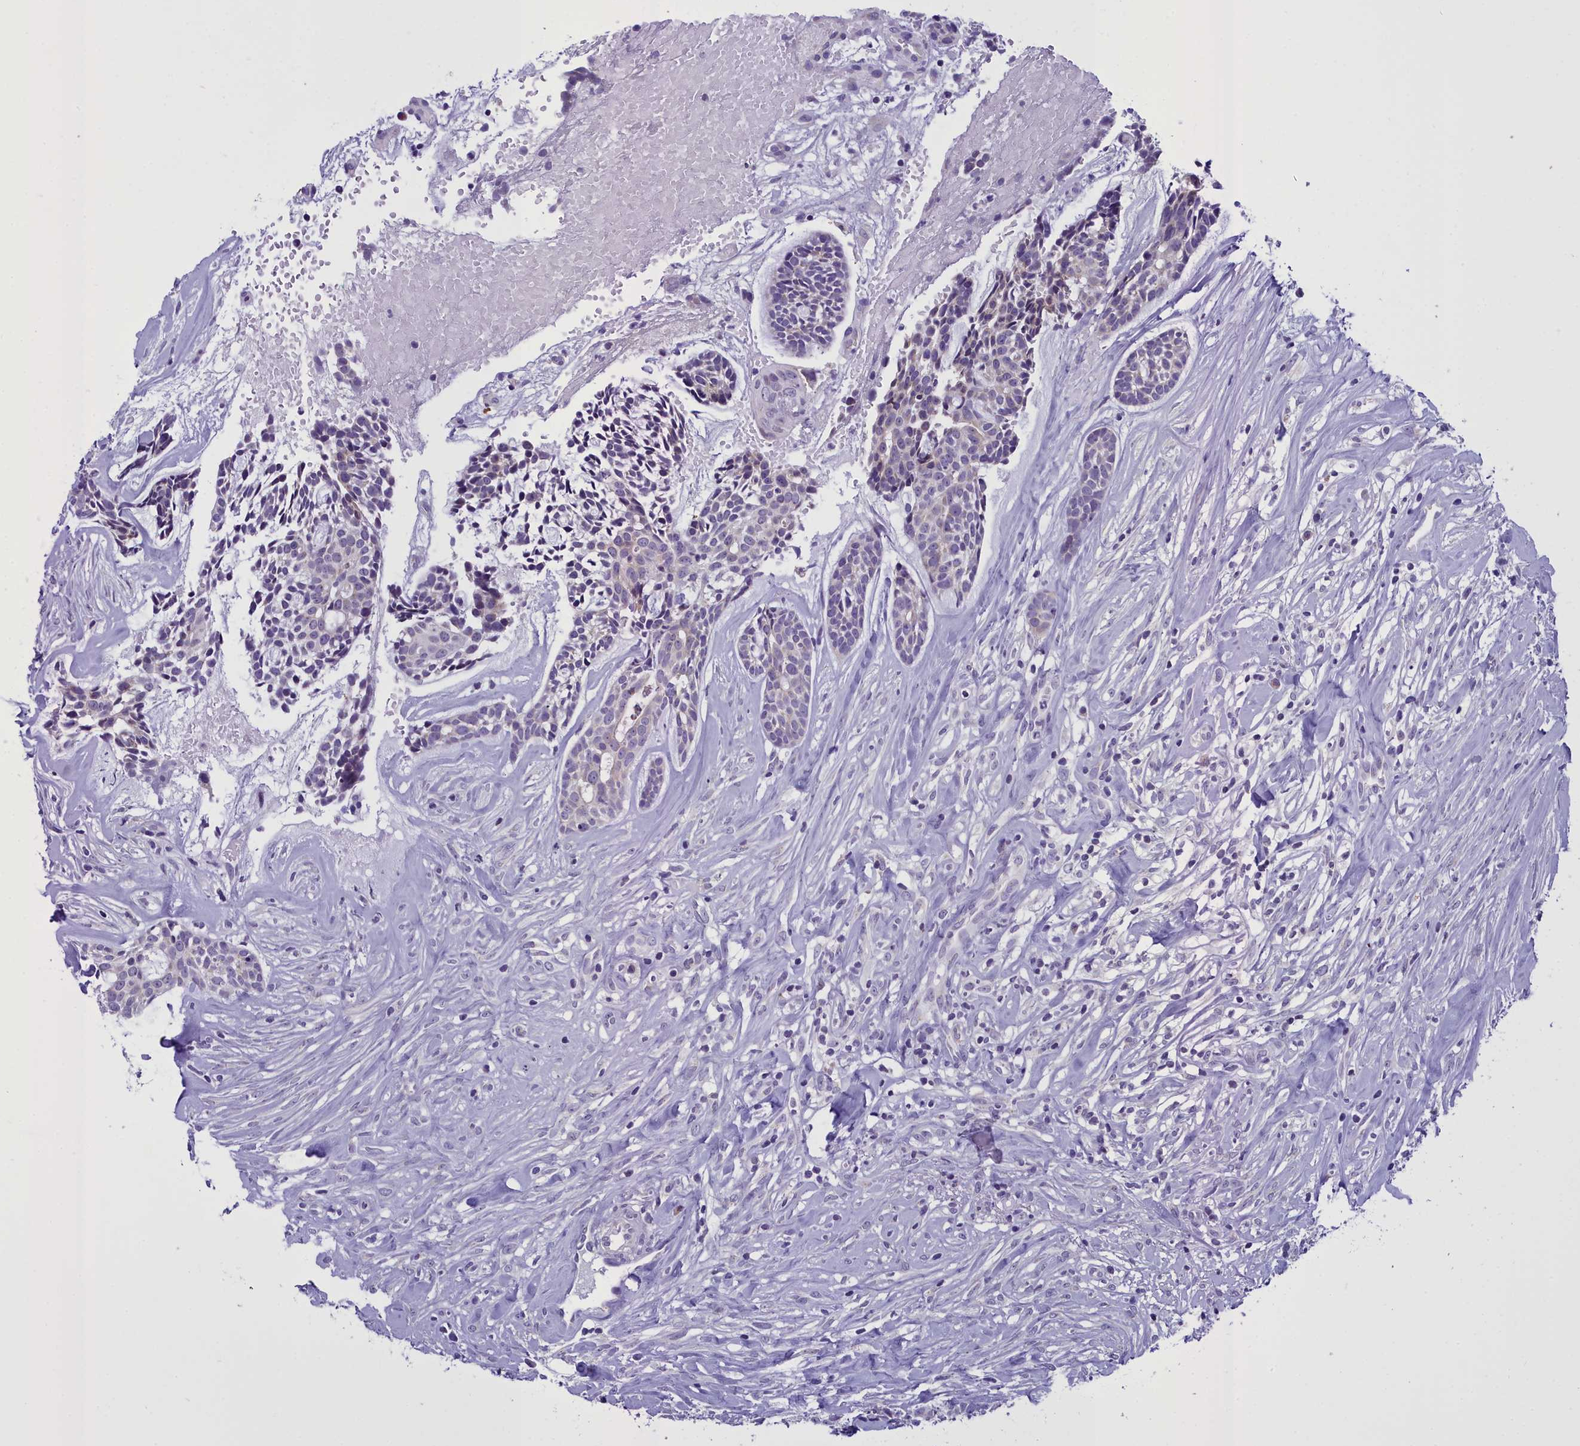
{"staining": {"intensity": "weak", "quantity": "<25%", "location": "cytoplasmic/membranous"}, "tissue": "head and neck cancer", "cell_type": "Tumor cells", "image_type": "cancer", "snomed": [{"axis": "morphology", "description": "Normal tissue, NOS"}, {"axis": "morphology", "description": "Adenocarcinoma, NOS"}, {"axis": "topography", "description": "Subcutis"}, {"axis": "topography", "description": "Nasopharynx"}, {"axis": "topography", "description": "Head-Neck"}], "caption": "Photomicrograph shows no protein staining in tumor cells of head and neck cancer tissue. (DAB (3,3'-diaminobenzidine) IHC with hematoxylin counter stain).", "gene": "B9D2", "patient": {"sex": "female", "age": 73}}